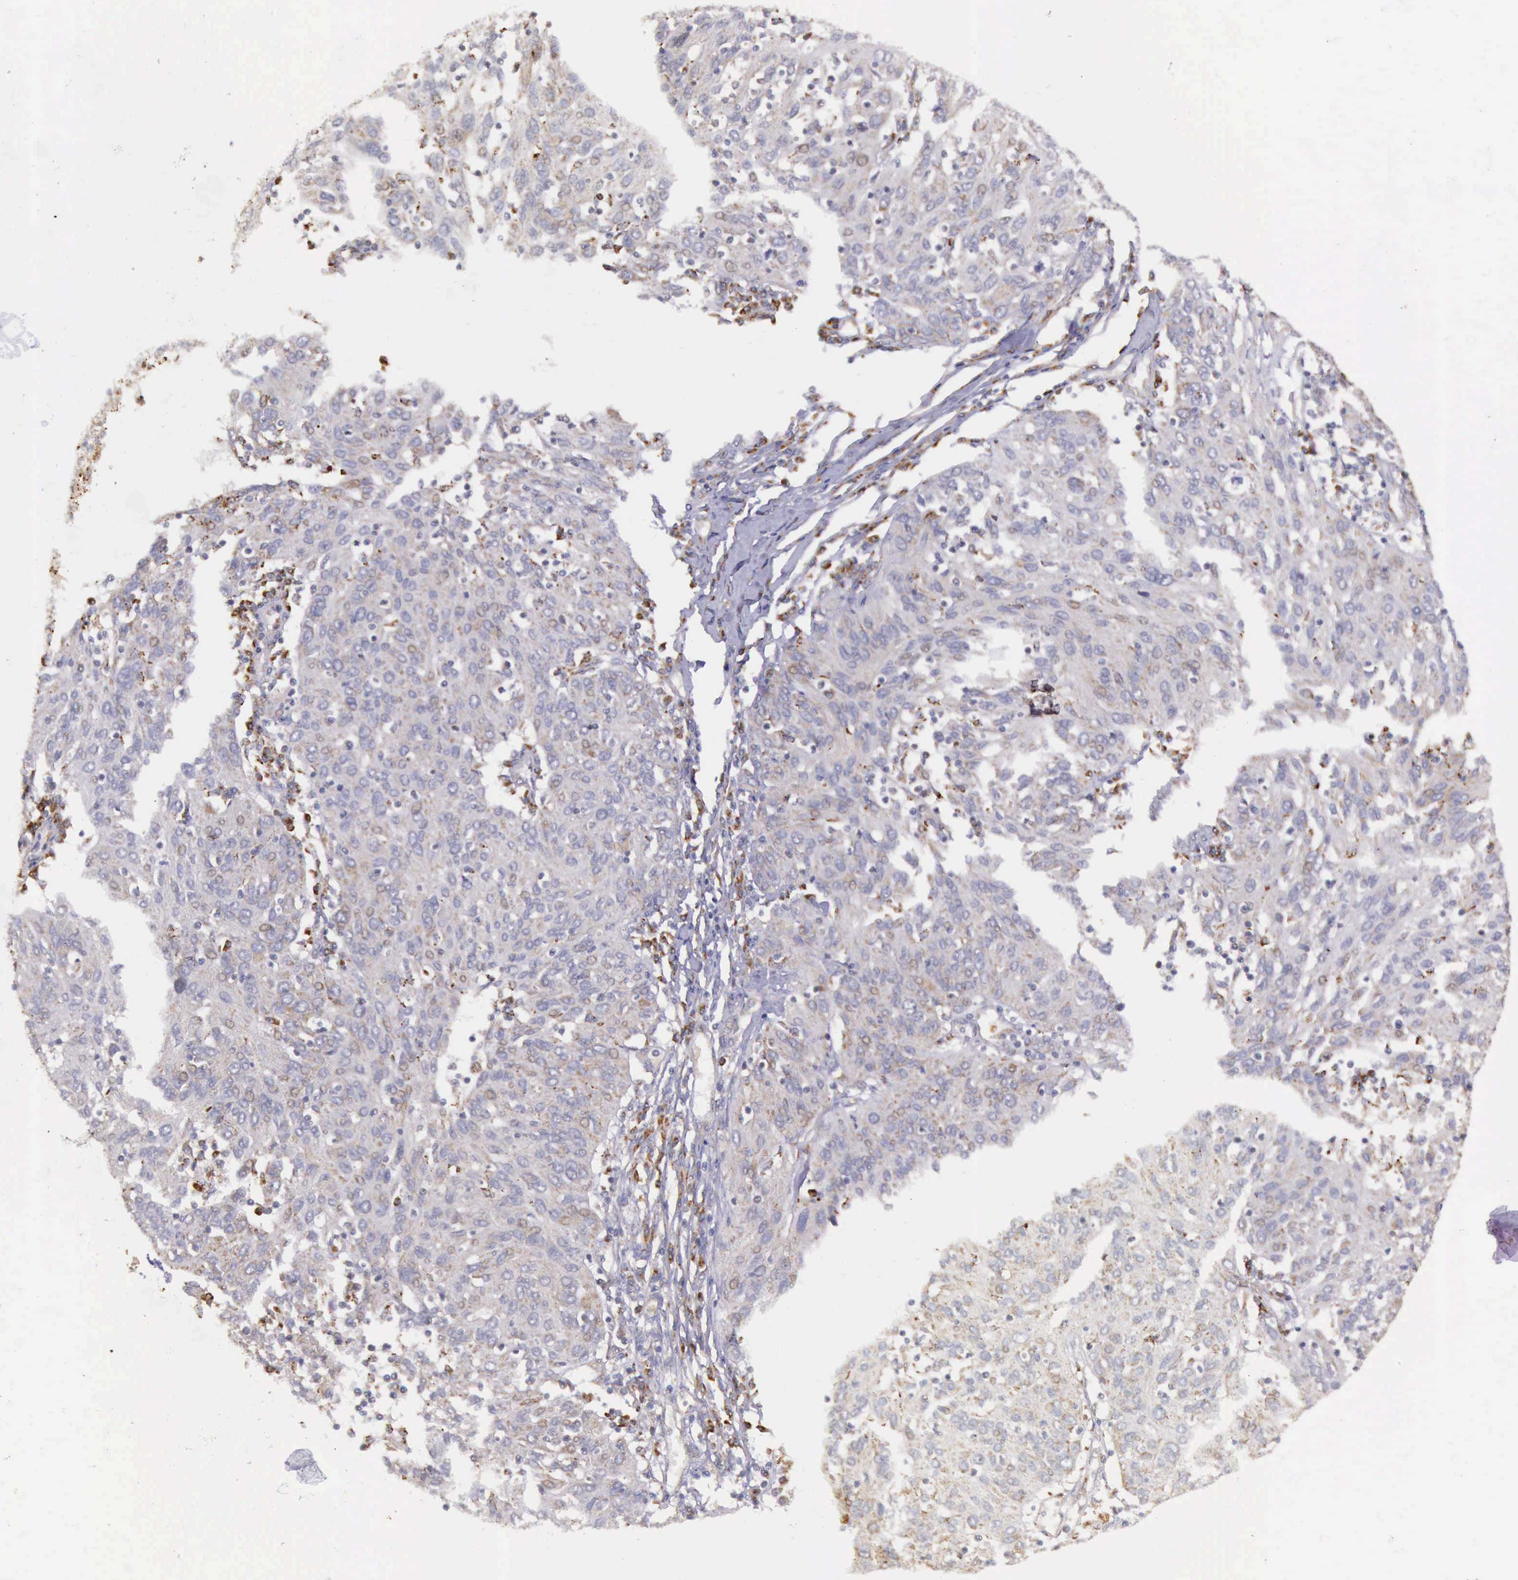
{"staining": {"intensity": "weak", "quantity": "<25%", "location": "cytoplasmic/membranous"}, "tissue": "ovarian cancer", "cell_type": "Tumor cells", "image_type": "cancer", "snomed": [{"axis": "morphology", "description": "Carcinoma, endometroid"}, {"axis": "topography", "description": "Ovary"}], "caption": "There is no significant staining in tumor cells of ovarian endometroid carcinoma.", "gene": "ARMCX3", "patient": {"sex": "female", "age": 50}}